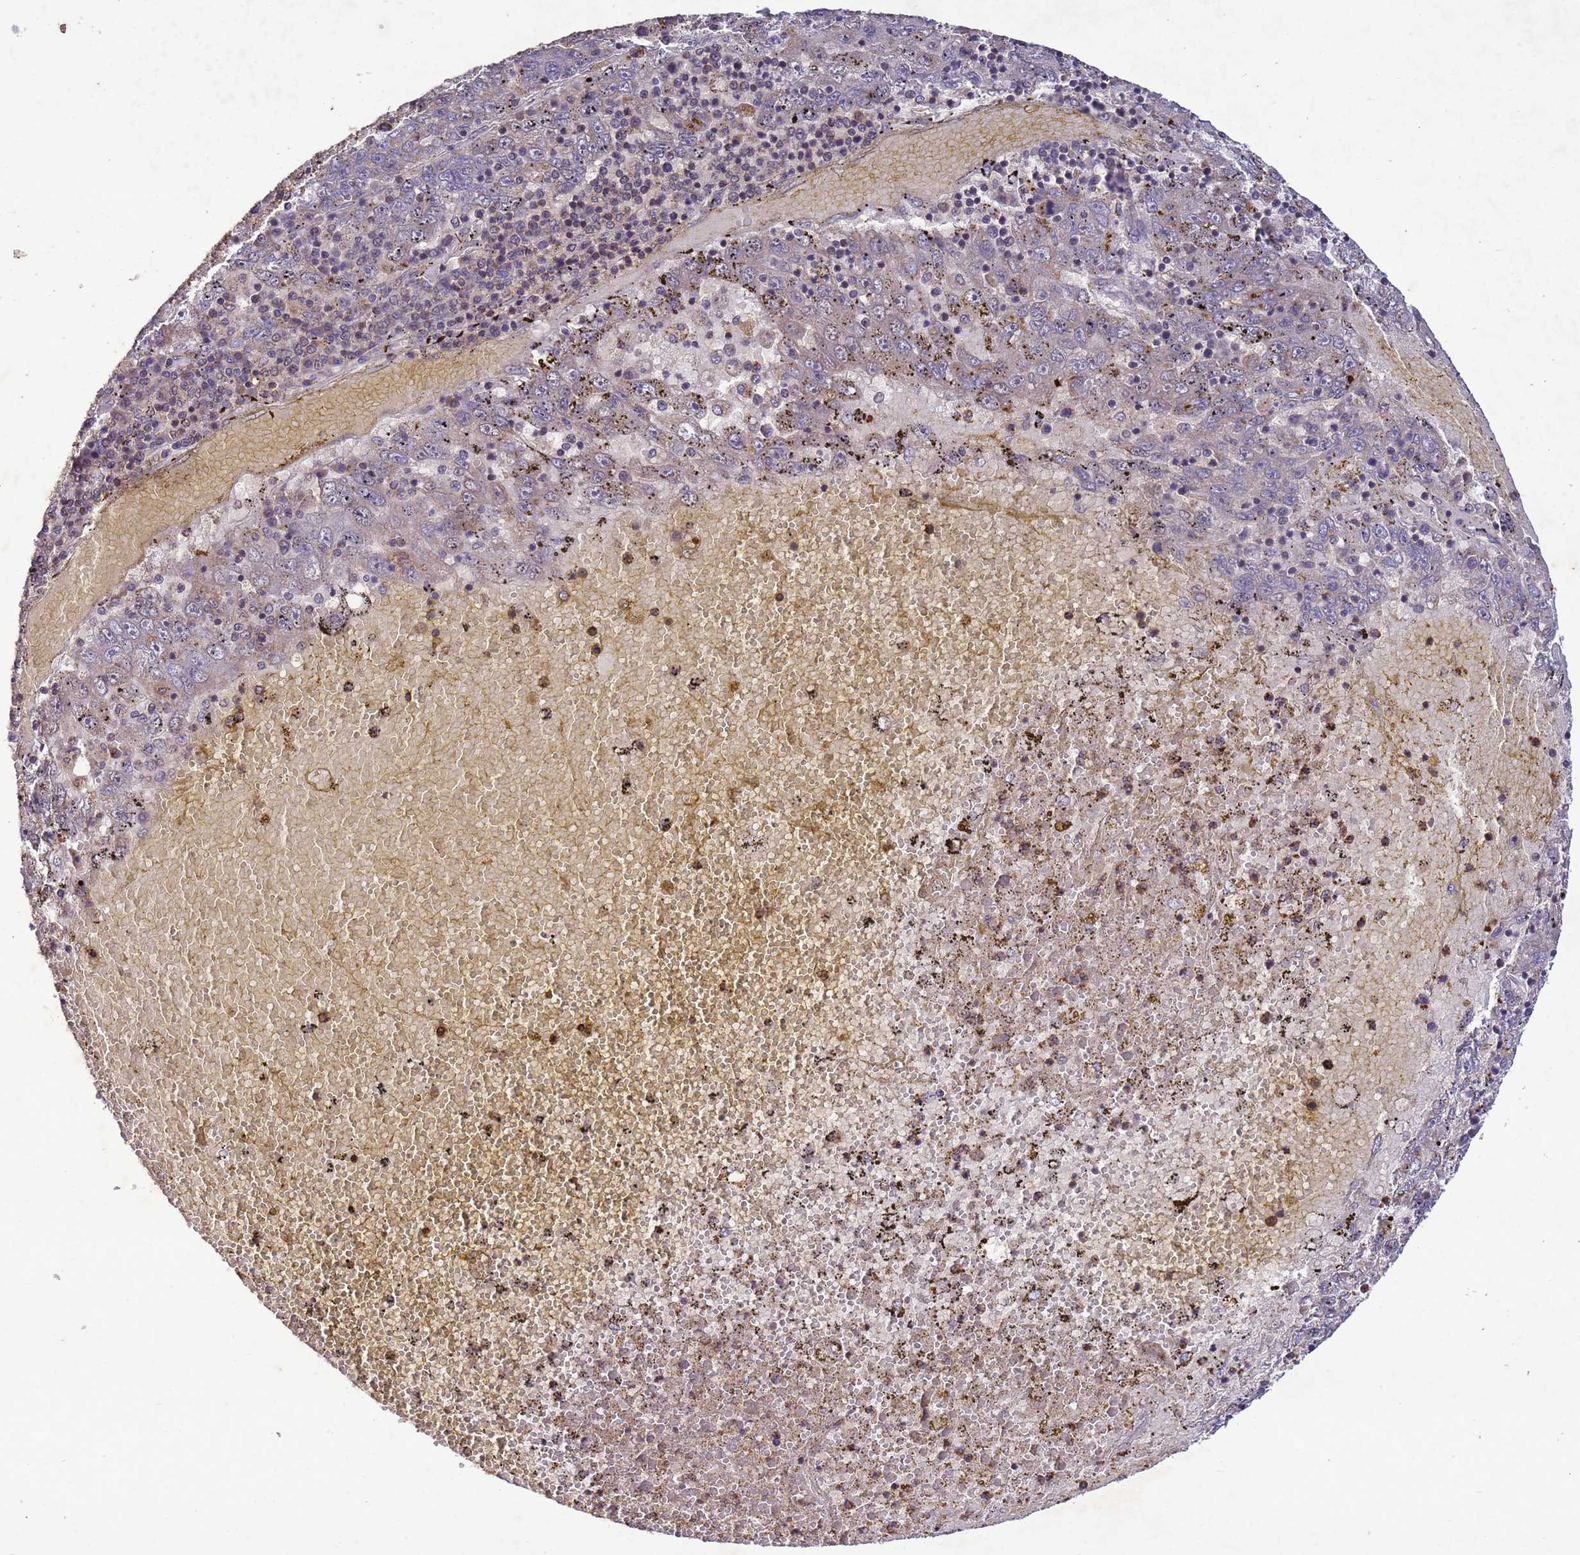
{"staining": {"intensity": "negative", "quantity": "none", "location": "none"}, "tissue": "liver cancer", "cell_type": "Tumor cells", "image_type": "cancer", "snomed": [{"axis": "morphology", "description": "Carcinoma, Hepatocellular, NOS"}, {"axis": "topography", "description": "Liver"}], "caption": "The photomicrograph displays no staining of tumor cells in liver hepatocellular carcinoma.", "gene": "FASTKD1", "patient": {"sex": "male", "age": 49}}